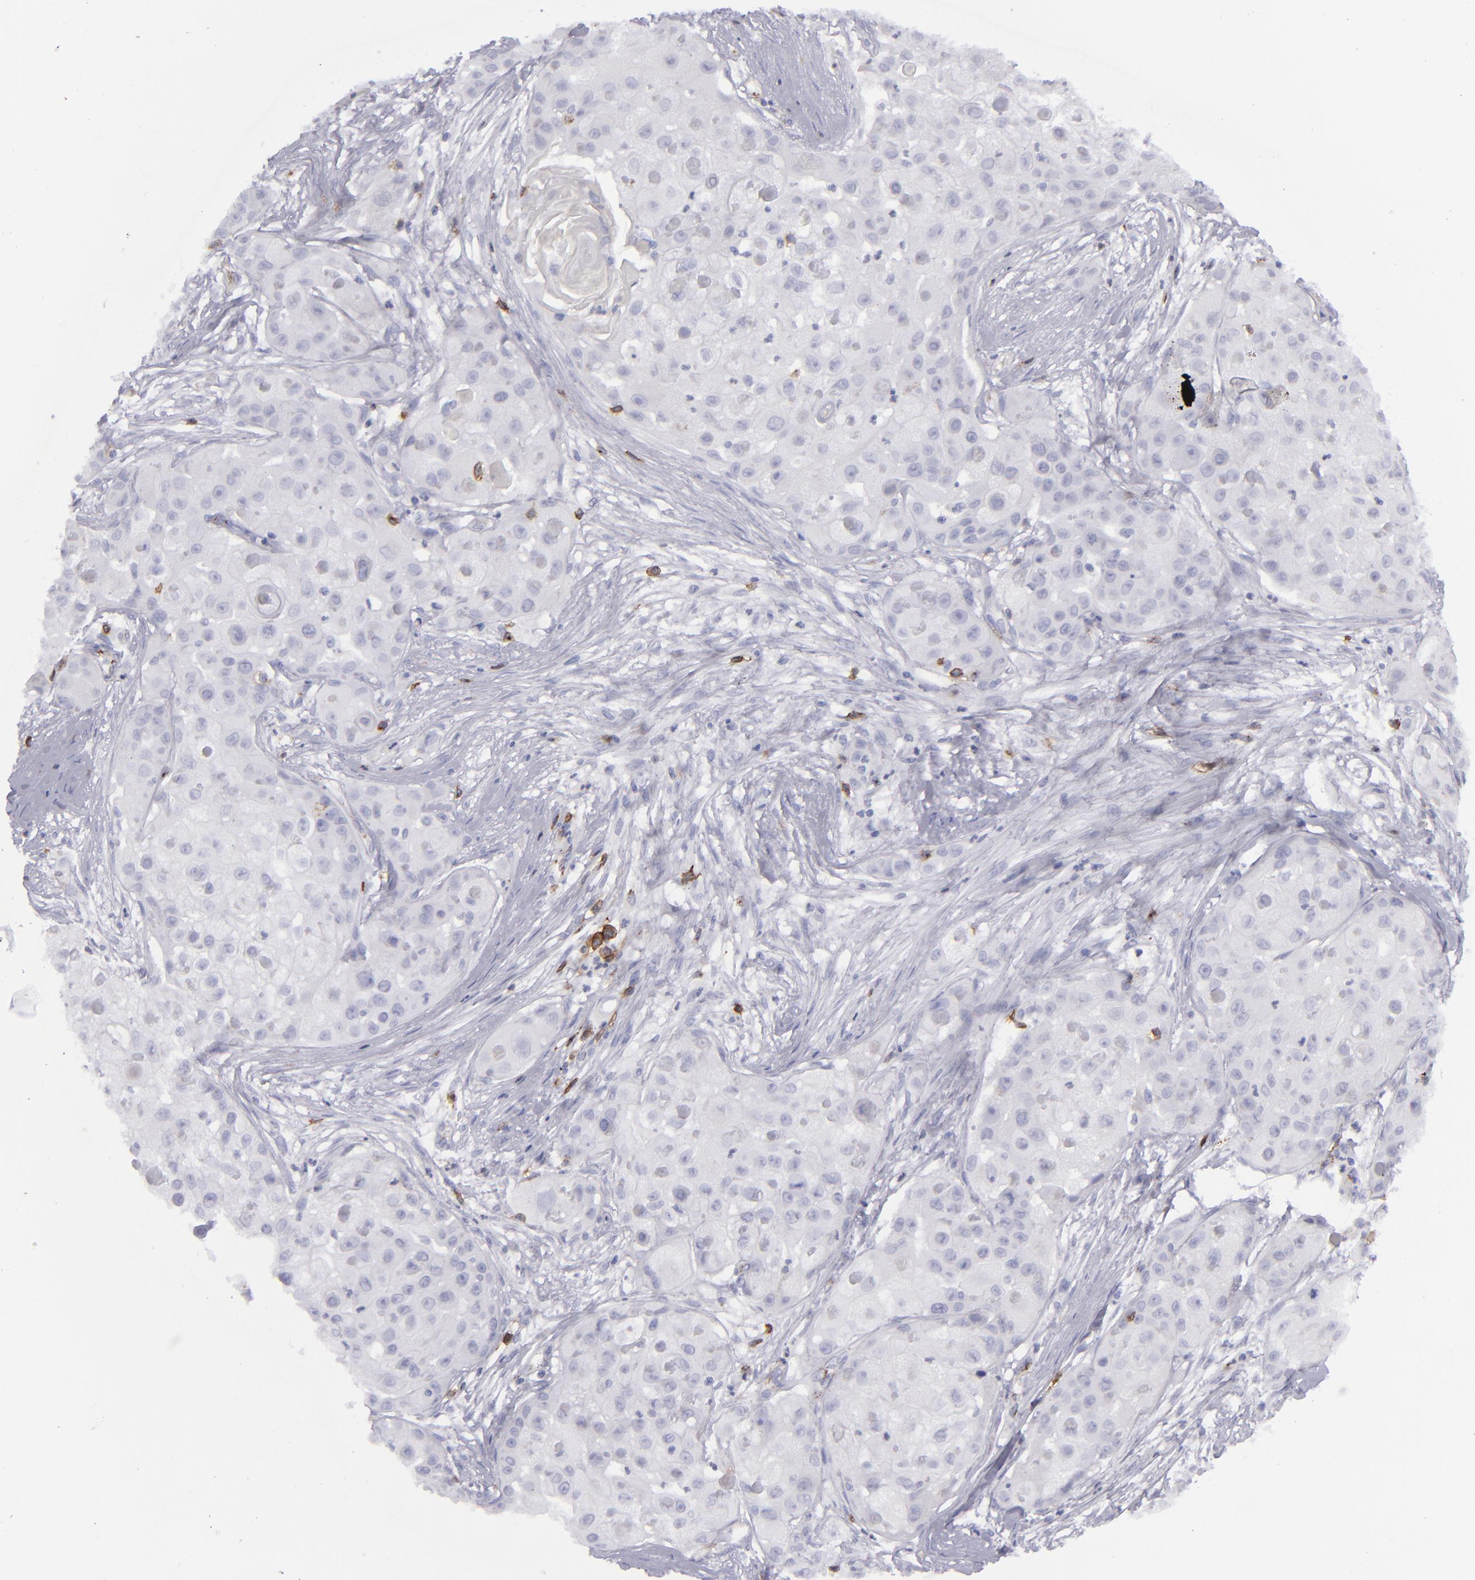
{"staining": {"intensity": "negative", "quantity": "none", "location": "none"}, "tissue": "skin cancer", "cell_type": "Tumor cells", "image_type": "cancer", "snomed": [{"axis": "morphology", "description": "Squamous cell carcinoma, NOS"}, {"axis": "topography", "description": "Skin"}], "caption": "Protein analysis of skin cancer demonstrates no significant positivity in tumor cells.", "gene": "CD27", "patient": {"sex": "female", "age": 57}}